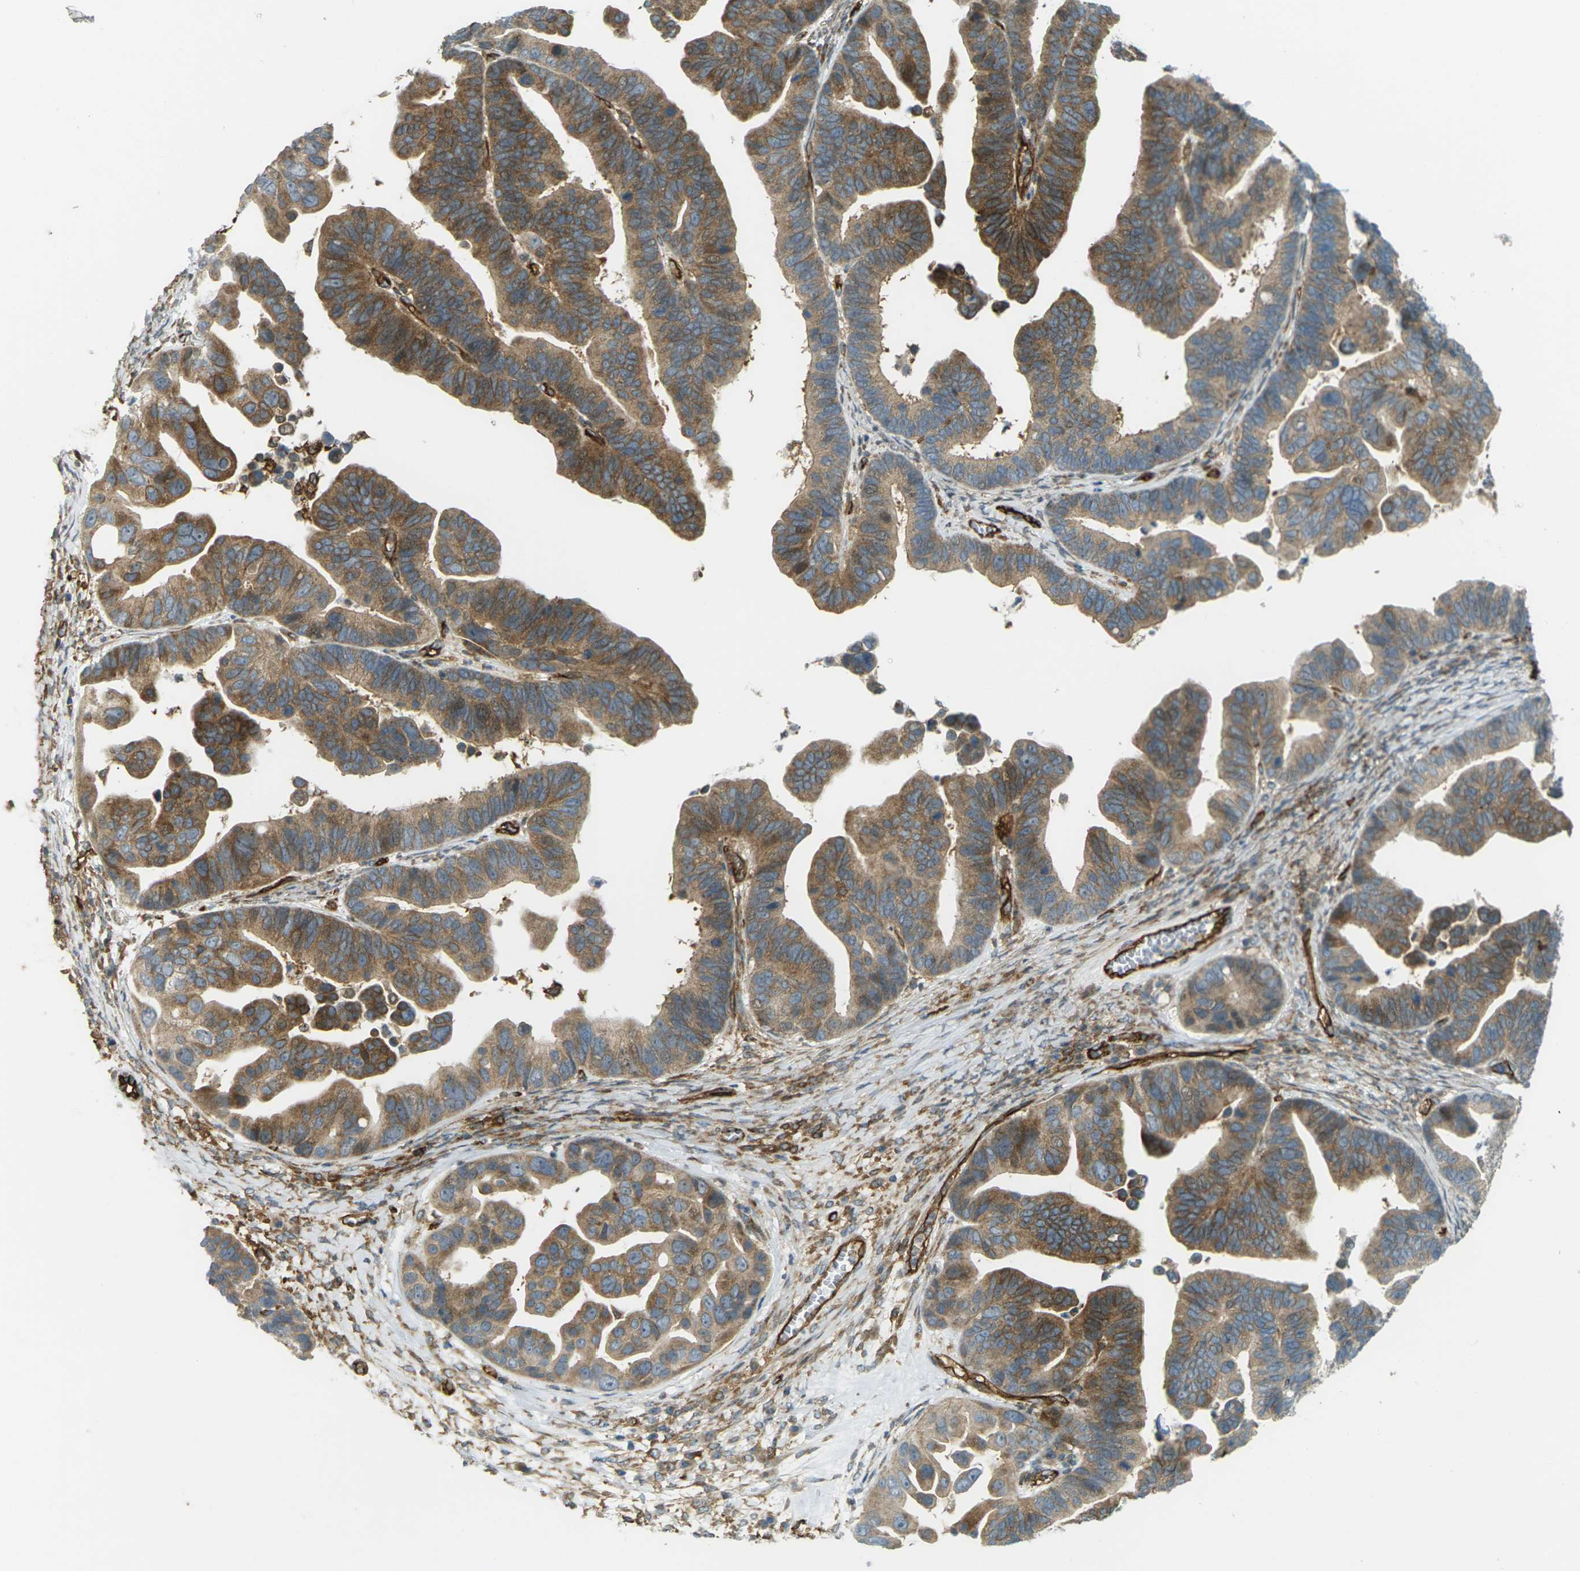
{"staining": {"intensity": "moderate", "quantity": ">75%", "location": "cytoplasmic/membranous"}, "tissue": "ovarian cancer", "cell_type": "Tumor cells", "image_type": "cancer", "snomed": [{"axis": "morphology", "description": "Cystadenocarcinoma, serous, NOS"}, {"axis": "topography", "description": "Ovary"}], "caption": "Human serous cystadenocarcinoma (ovarian) stained for a protein (brown) shows moderate cytoplasmic/membranous positive expression in about >75% of tumor cells.", "gene": "S1PR1", "patient": {"sex": "female", "age": 56}}